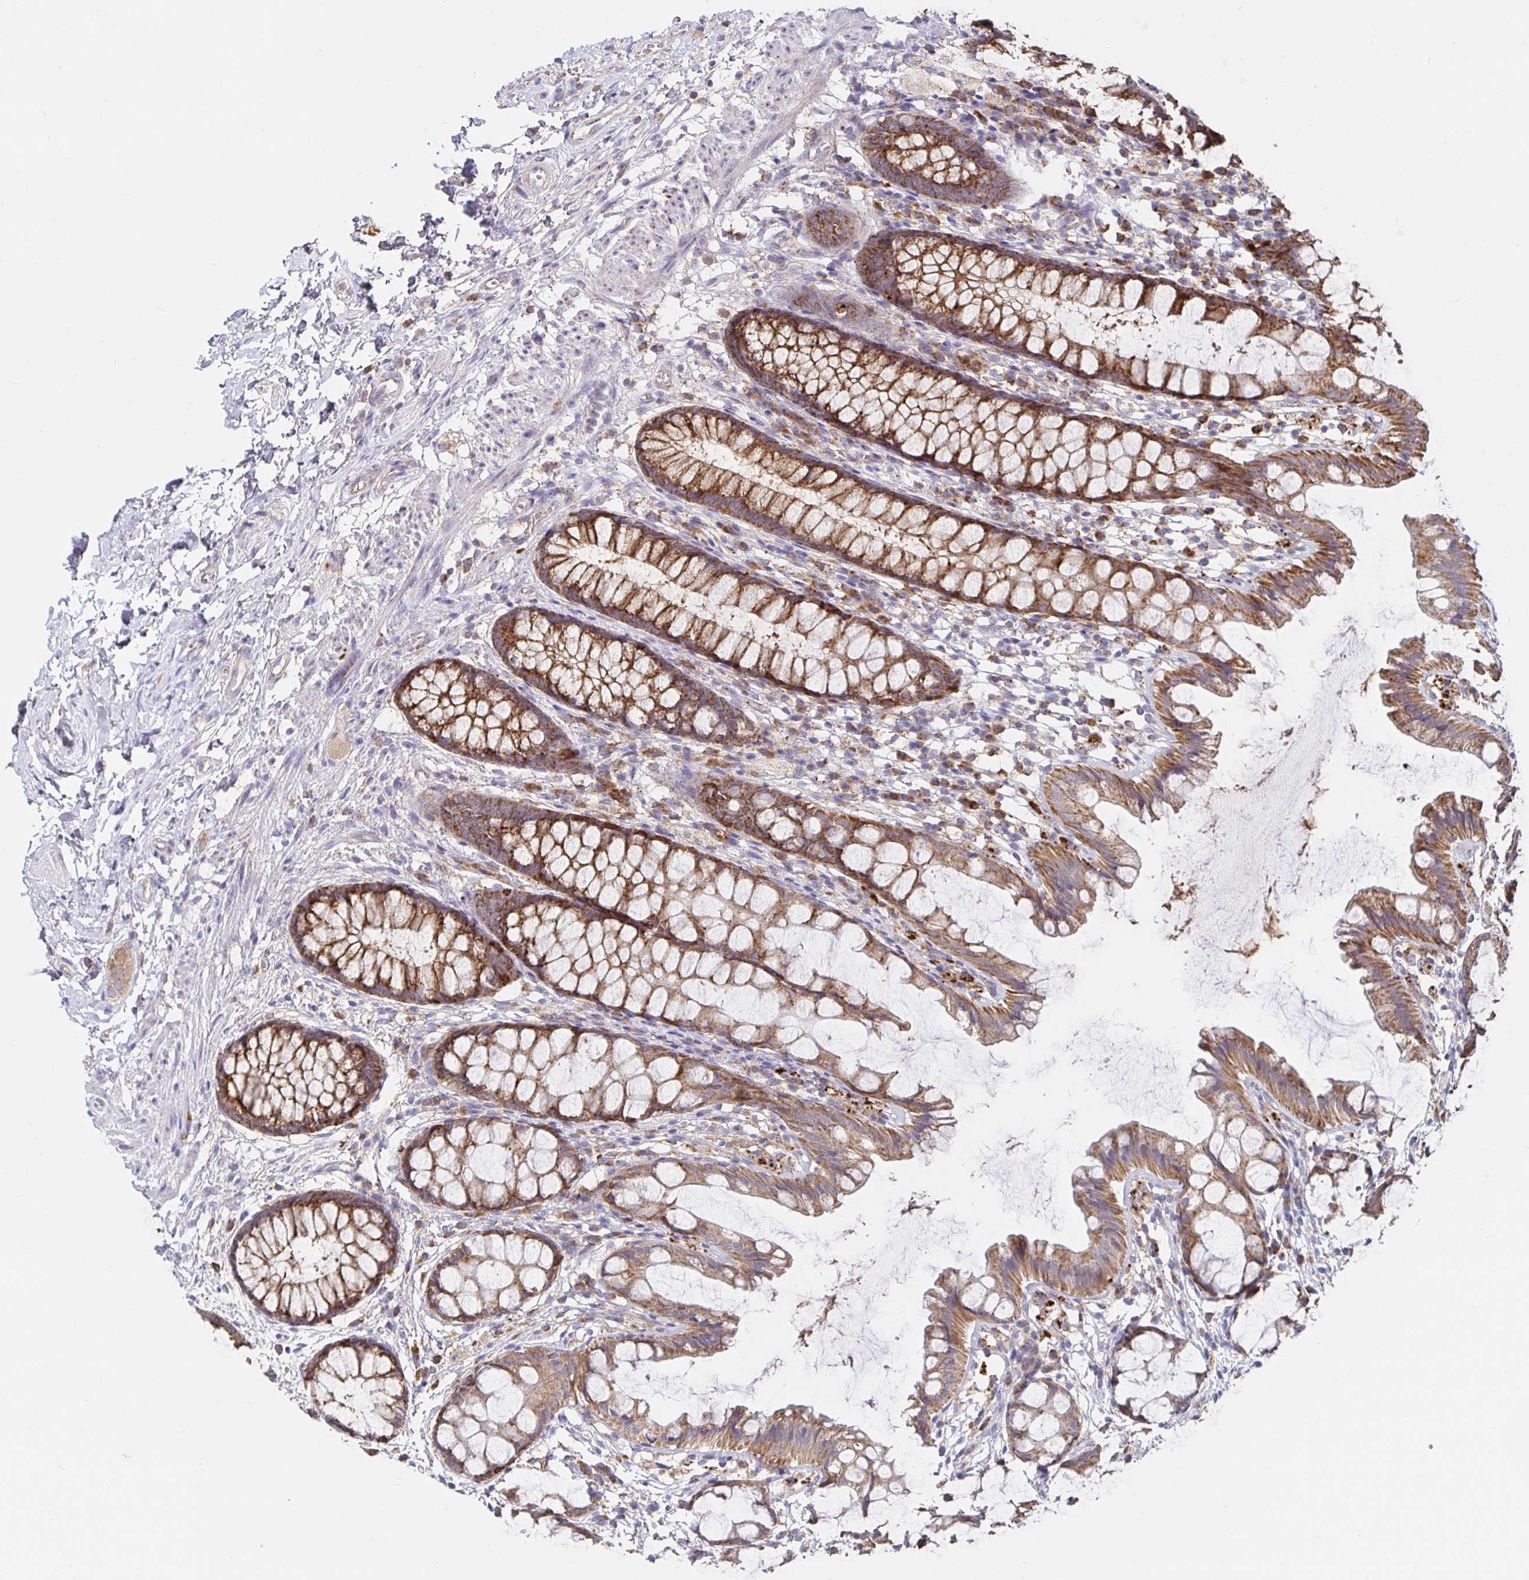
{"staining": {"intensity": "moderate", "quantity": ">75%", "location": "cytoplasmic/membranous"}, "tissue": "rectum", "cell_type": "Glandular cells", "image_type": "normal", "snomed": [{"axis": "morphology", "description": "Normal tissue, NOS"}, {"axis": "topography", "description": "Rectum"}], "caption": "Immunohistochemical staining of unremarkable human rectum shows moderate cytoplasmic/membranous protein positivity in about >75% of glandular cells. (DAB = brown stain, brightfield microscopy at high magnification).", "gene": "PRDX3", "patient": {"sex": "female", "age": 62}}